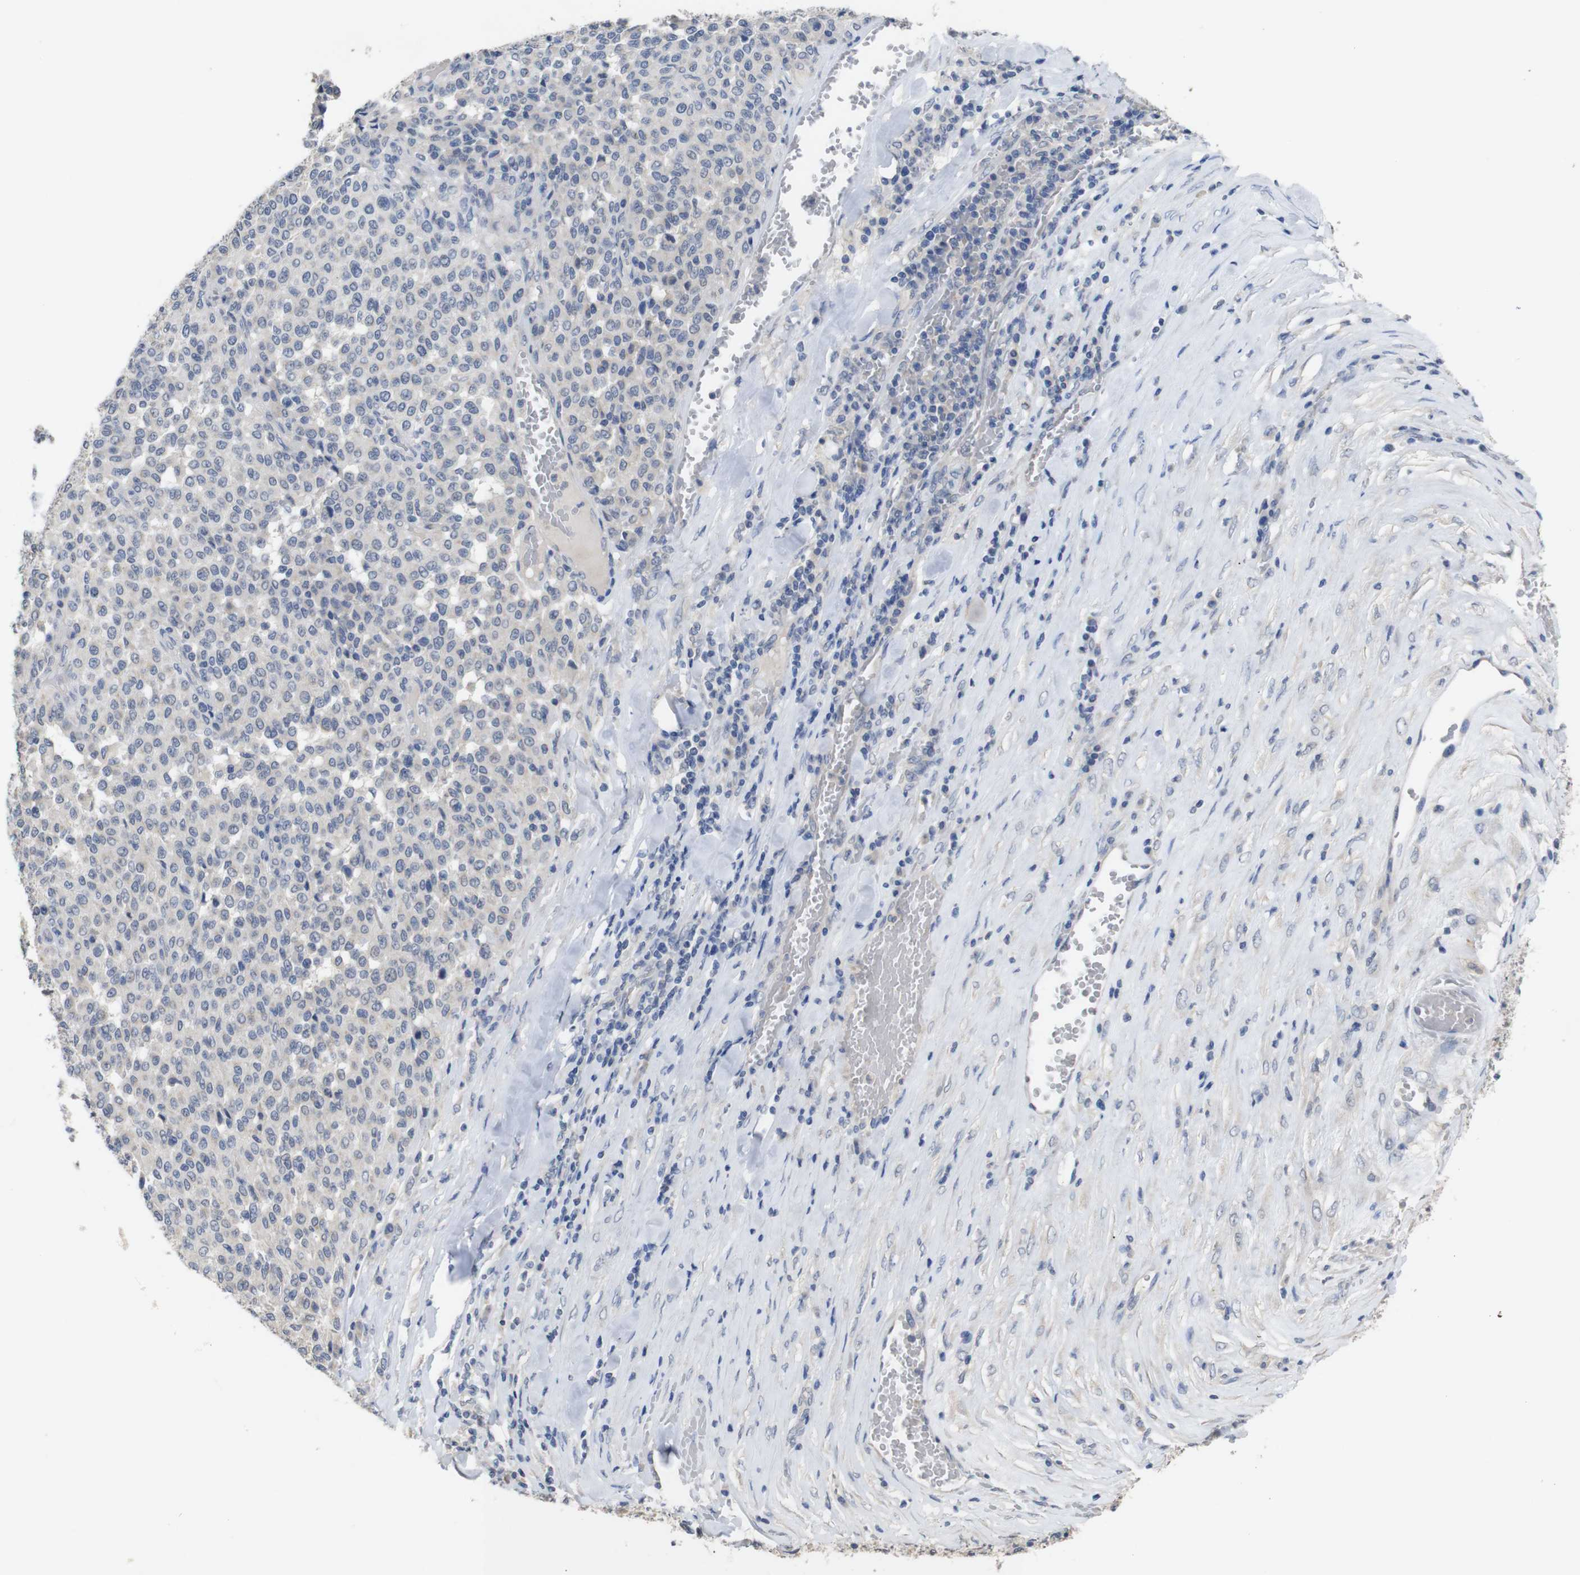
{"staining": {"intensity": "negative", "quantity": "none", "location": "none"}, "tissue": "melanoma", "cell_type": "Tumor cells", "image_type": "cancer", "snomed": [{"axis": "morphology", "description": "Malignant melanoma, Metastatic site"}, {"axis": "topography", "description": "Pancreas"}], "caption": "Protein analysis of malignant melanoma (metastatic site) reveals no significant positivity in tumor cells.", "gene": "HNF1A", "patient": {"sex": "female", "age": 30}}